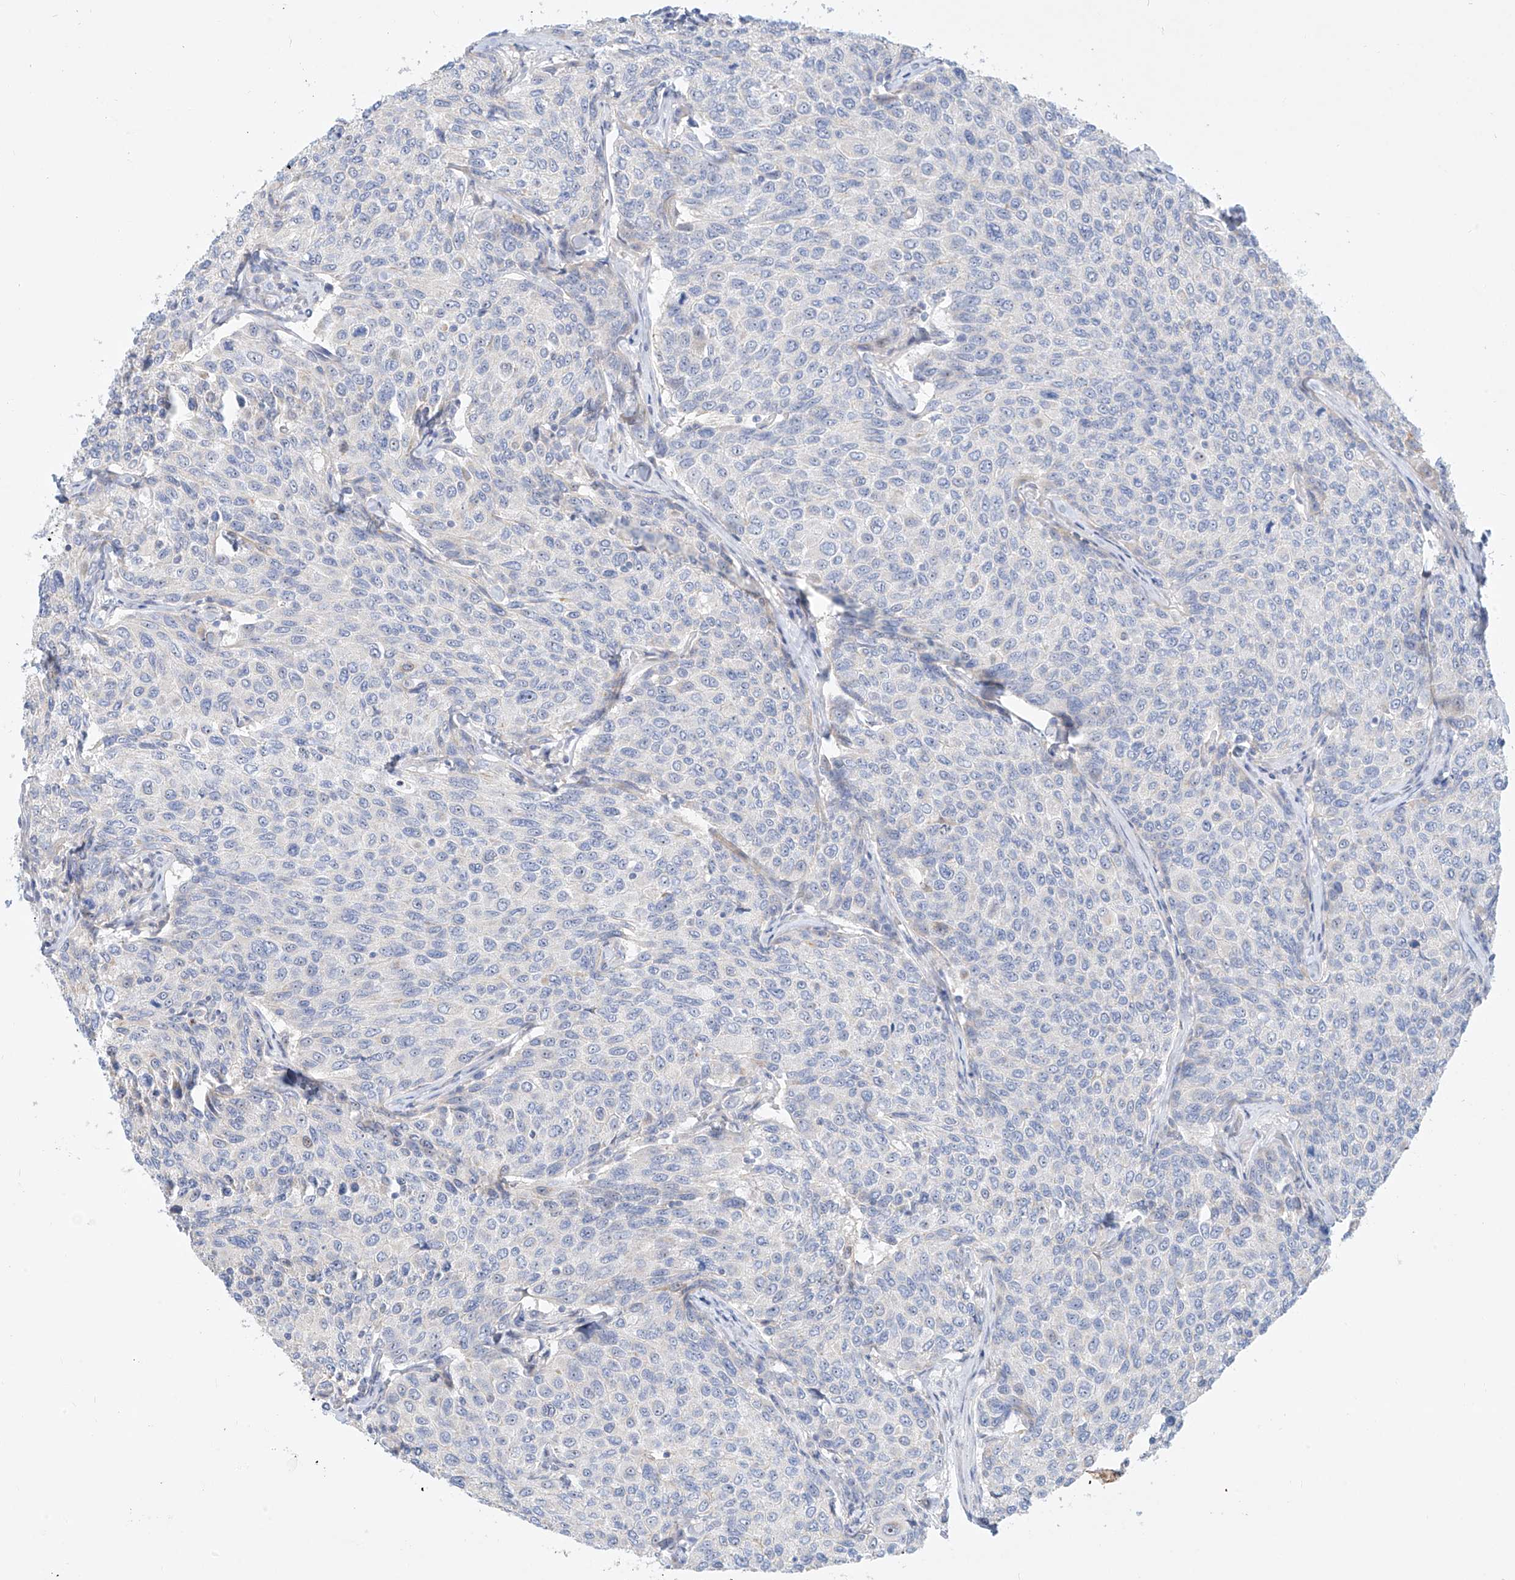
{"staining": {"intensity": "negative", "quantity": "none", "location": "none"}, "tissue": "breast cancer", "cell_type": "Tumor cells", "image_type": "cancer", "snomed": [{"axis": "morphology", "description": "Duct carcinoma"}, {"axis": "topography", "description": "Breast"}], "caption": "Immunohistochemistry image of neoplastic tissue: human infiltrating ductal carcinoma (breast) stained with DAB reveals no significant protein expression in tumor cells.", "gene": "SNU13", "patient": {"sex": "female", "age": 55}}